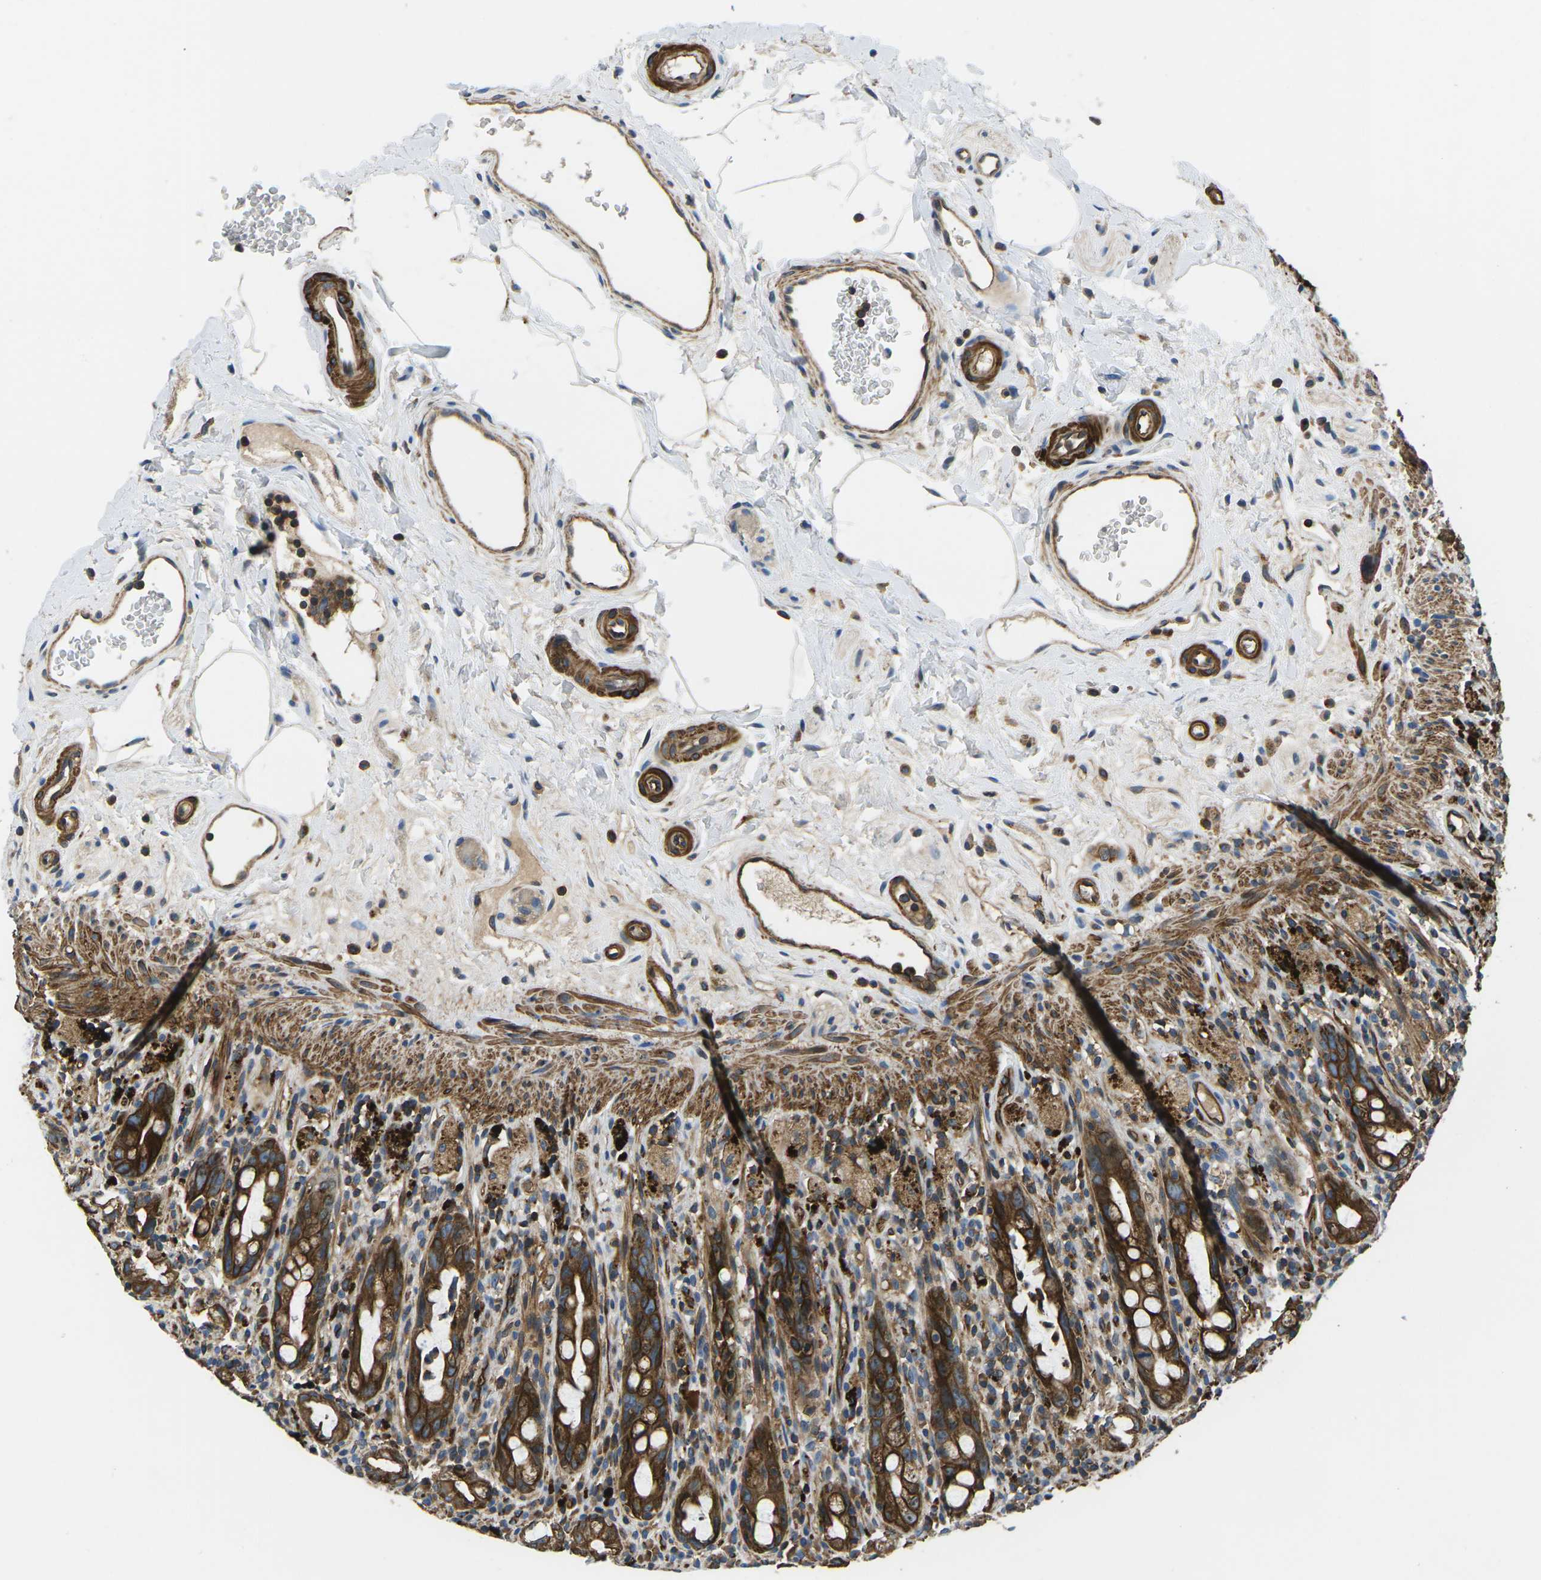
{"staining": {"intensity": "strong", "quantity": ">75%", "location": "cytoplasmic/membranous"}, "tissue": "rectum", "cell_type": "Glandular cells", "image_type": "normal", "snomed": [{"axis": "morphology", "description": "Normal tissue, NOS"}, {"axis": "topography", "description": "Rectum"}], "caption": "A high-resolution image shows immunohistochemistry staining of unremarkable rectum, which reveals strong cytoplasmic/membranous staining in about >75% of glandular cells. The protein of interest is shown in brown color, while the nuclei are stained blue.", "gene": "KCNJ15", "patient": {"sex": "male", "age": 44}}